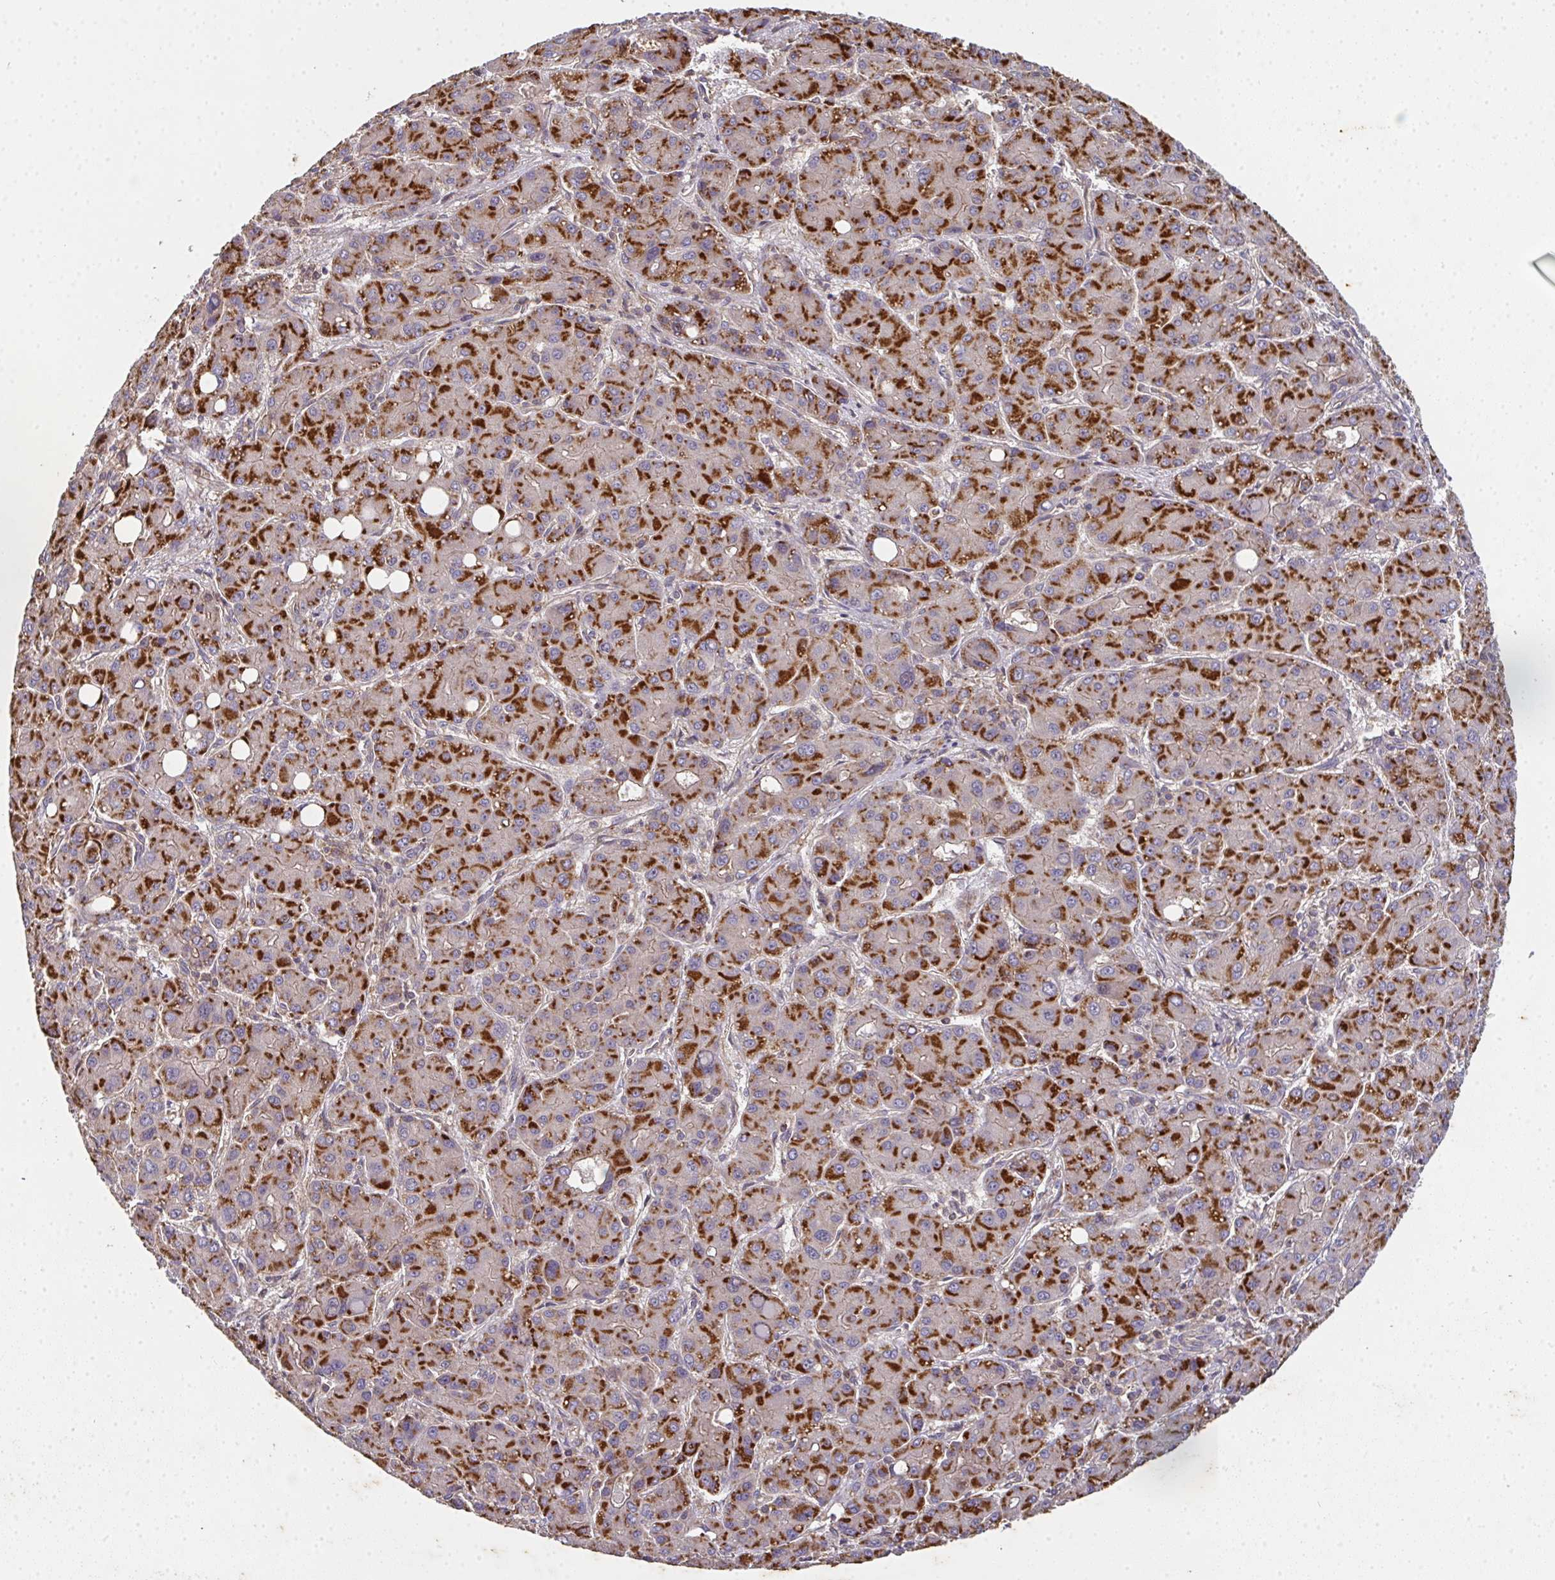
{"staining": {"intensity": "strong", "quantity": ">75%", "location": "cytoplasmic/membranous"}, "tissue": "liver cancer", "cell_type": "Tumor cells", "image_type": "cancer", "snomed": [{"axis": "morphology", "description": "Carcinoma, Hepatocellular, NOS"}, {"axis": "topography", "description": "Liver"}], "caption": "Protein staining shows strong cytoplasmic/membranous expression in about >75% of tumor cells in liver cancer (hepatocellular carcinoma).", "gene": "TNMD", "patient": {"sex": "male", "age": 55}}